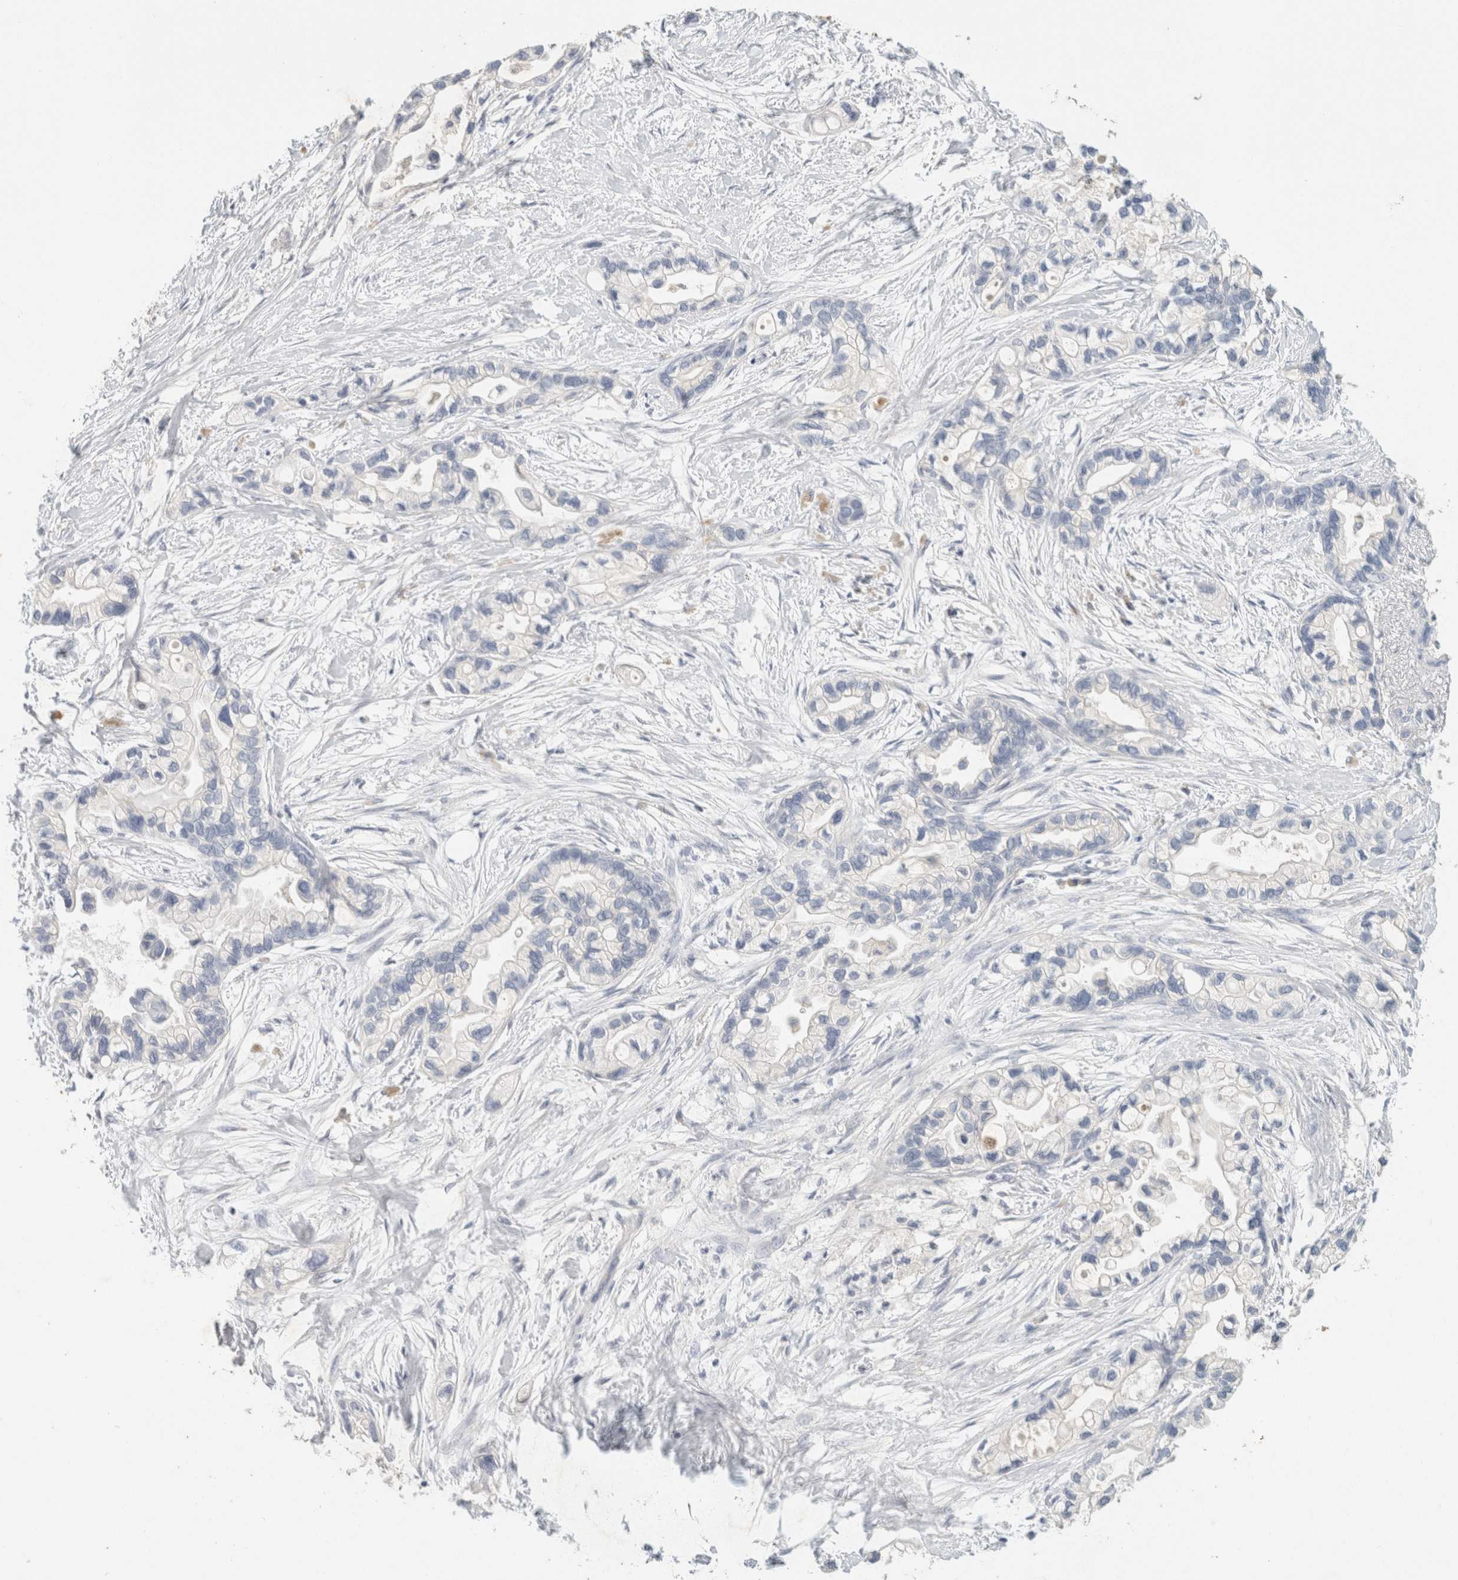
{"staining": {"intensity": "negative", "quantity": "none", "location": "none"}, "tissue": "pancreatic cancer", "cell_type": "Tumor cells", "image_type": "cancer", "snomed": [{"axis": "morphology", "description": "Adenocarcinoma, NOS"}, {"axis": "topography", "description": "Pancreas"}], "caption": "Tumor cells show no significant positivity in pancreatic adenocarcinoma.", "gene": "NEFM", "patient": {"sex": "female", "age": 77}}